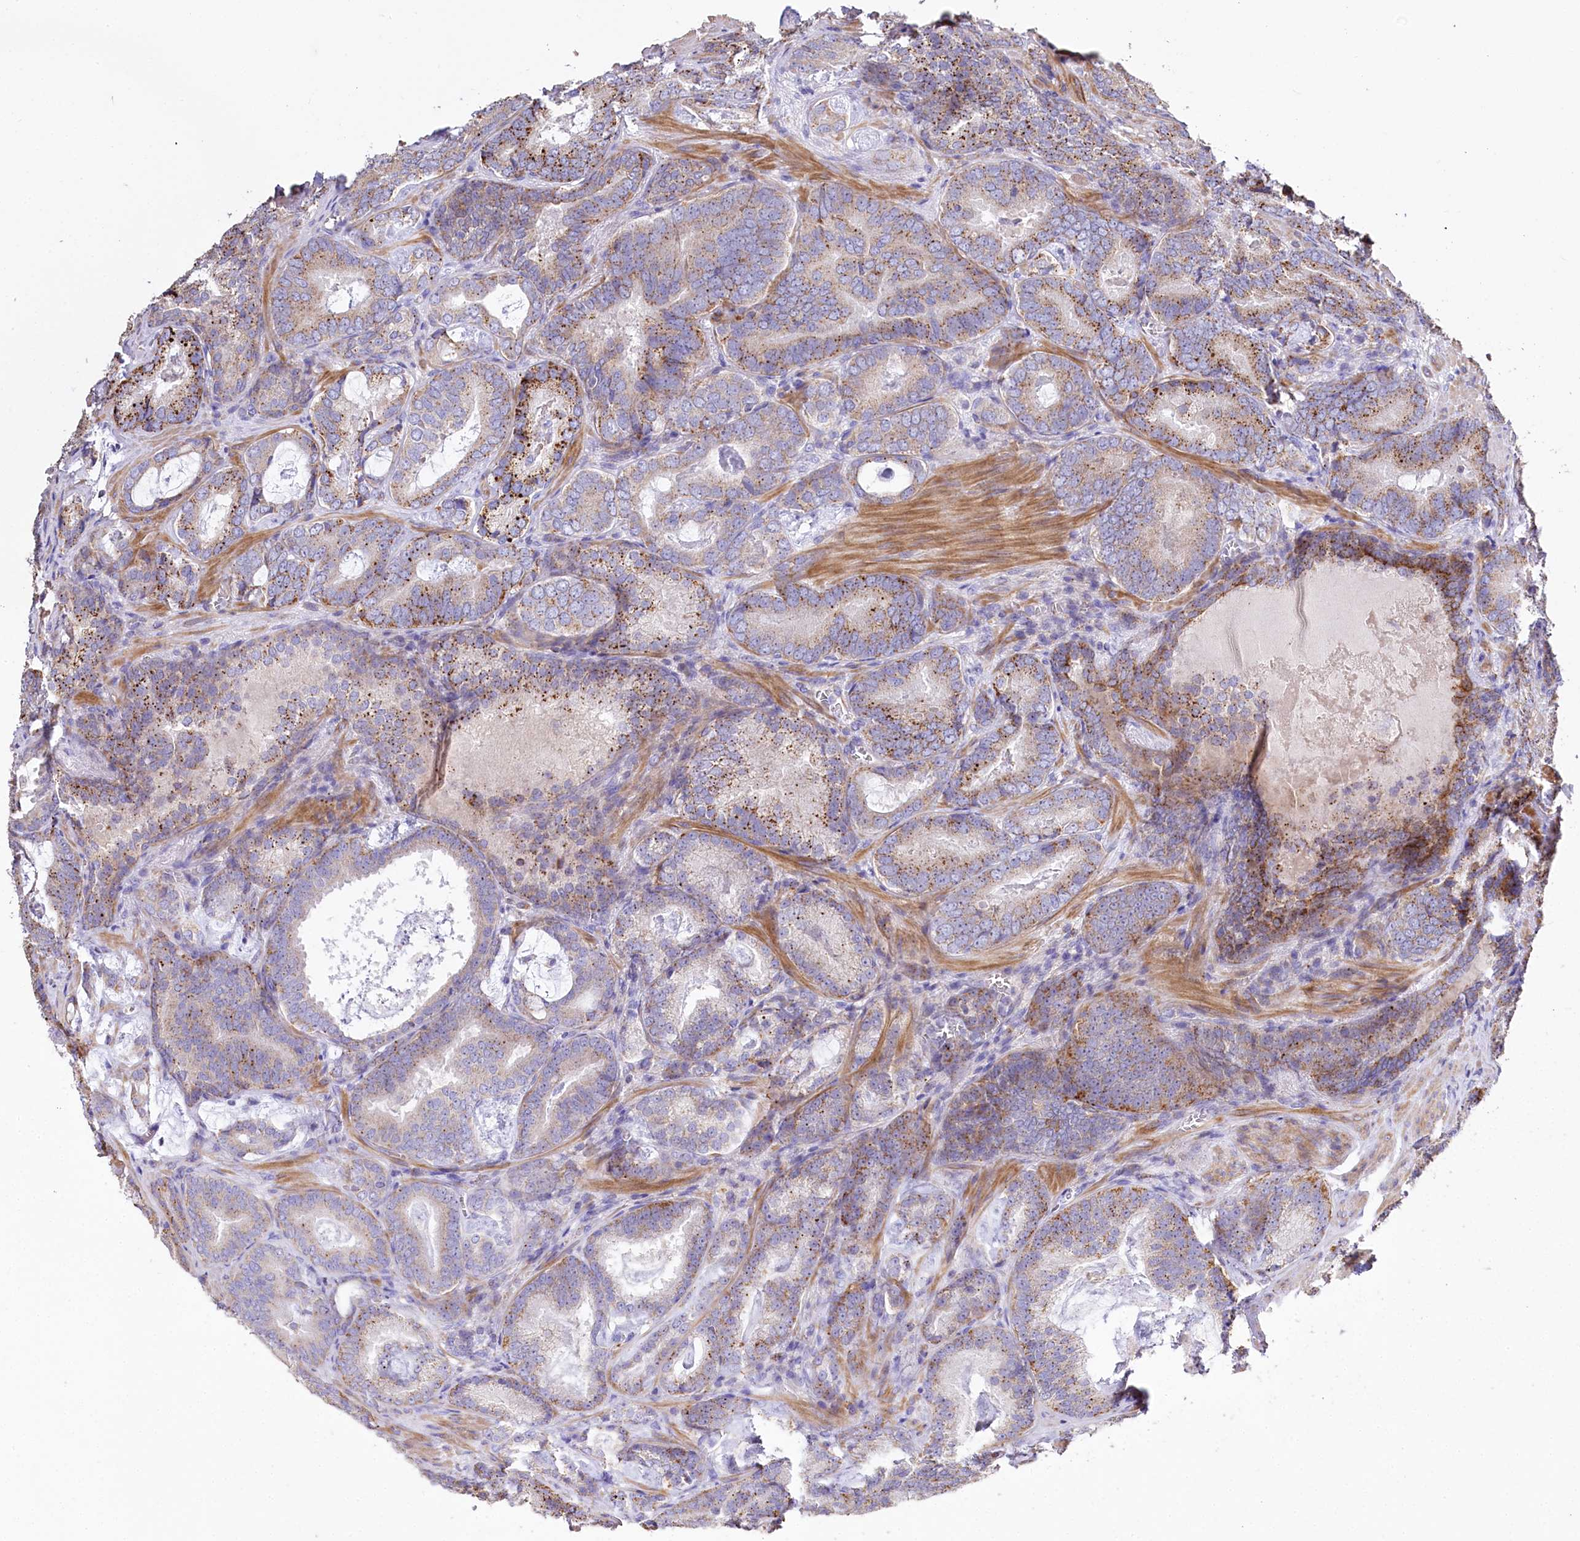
{"staining": {"intensity": "moderate", "quantity": ">75%", "location": "cytoplasmic/membranous"}, "tissue": "prostate cancer", "cell_type": "Tumor cells", "image_type": "cancer", "snomed": [{"axis": "morphology", "description": "Adenocarcinoma, Low grade"}, {"axis": "topography", "description": "Prostate"}], "caption": "DAB (3,3'-diaminobenzidine) immunohistochemical staining of human low-grade adenocarcinoma (prostate) reveals moderate cytoplasmic/membranous protein positivity in approximately >75% of tumor cells. The protein of interest is shown in brown color, while the nuclei are stained blue.", "gene": "PTER", "patient": {"sex": "male", "age": 60}}